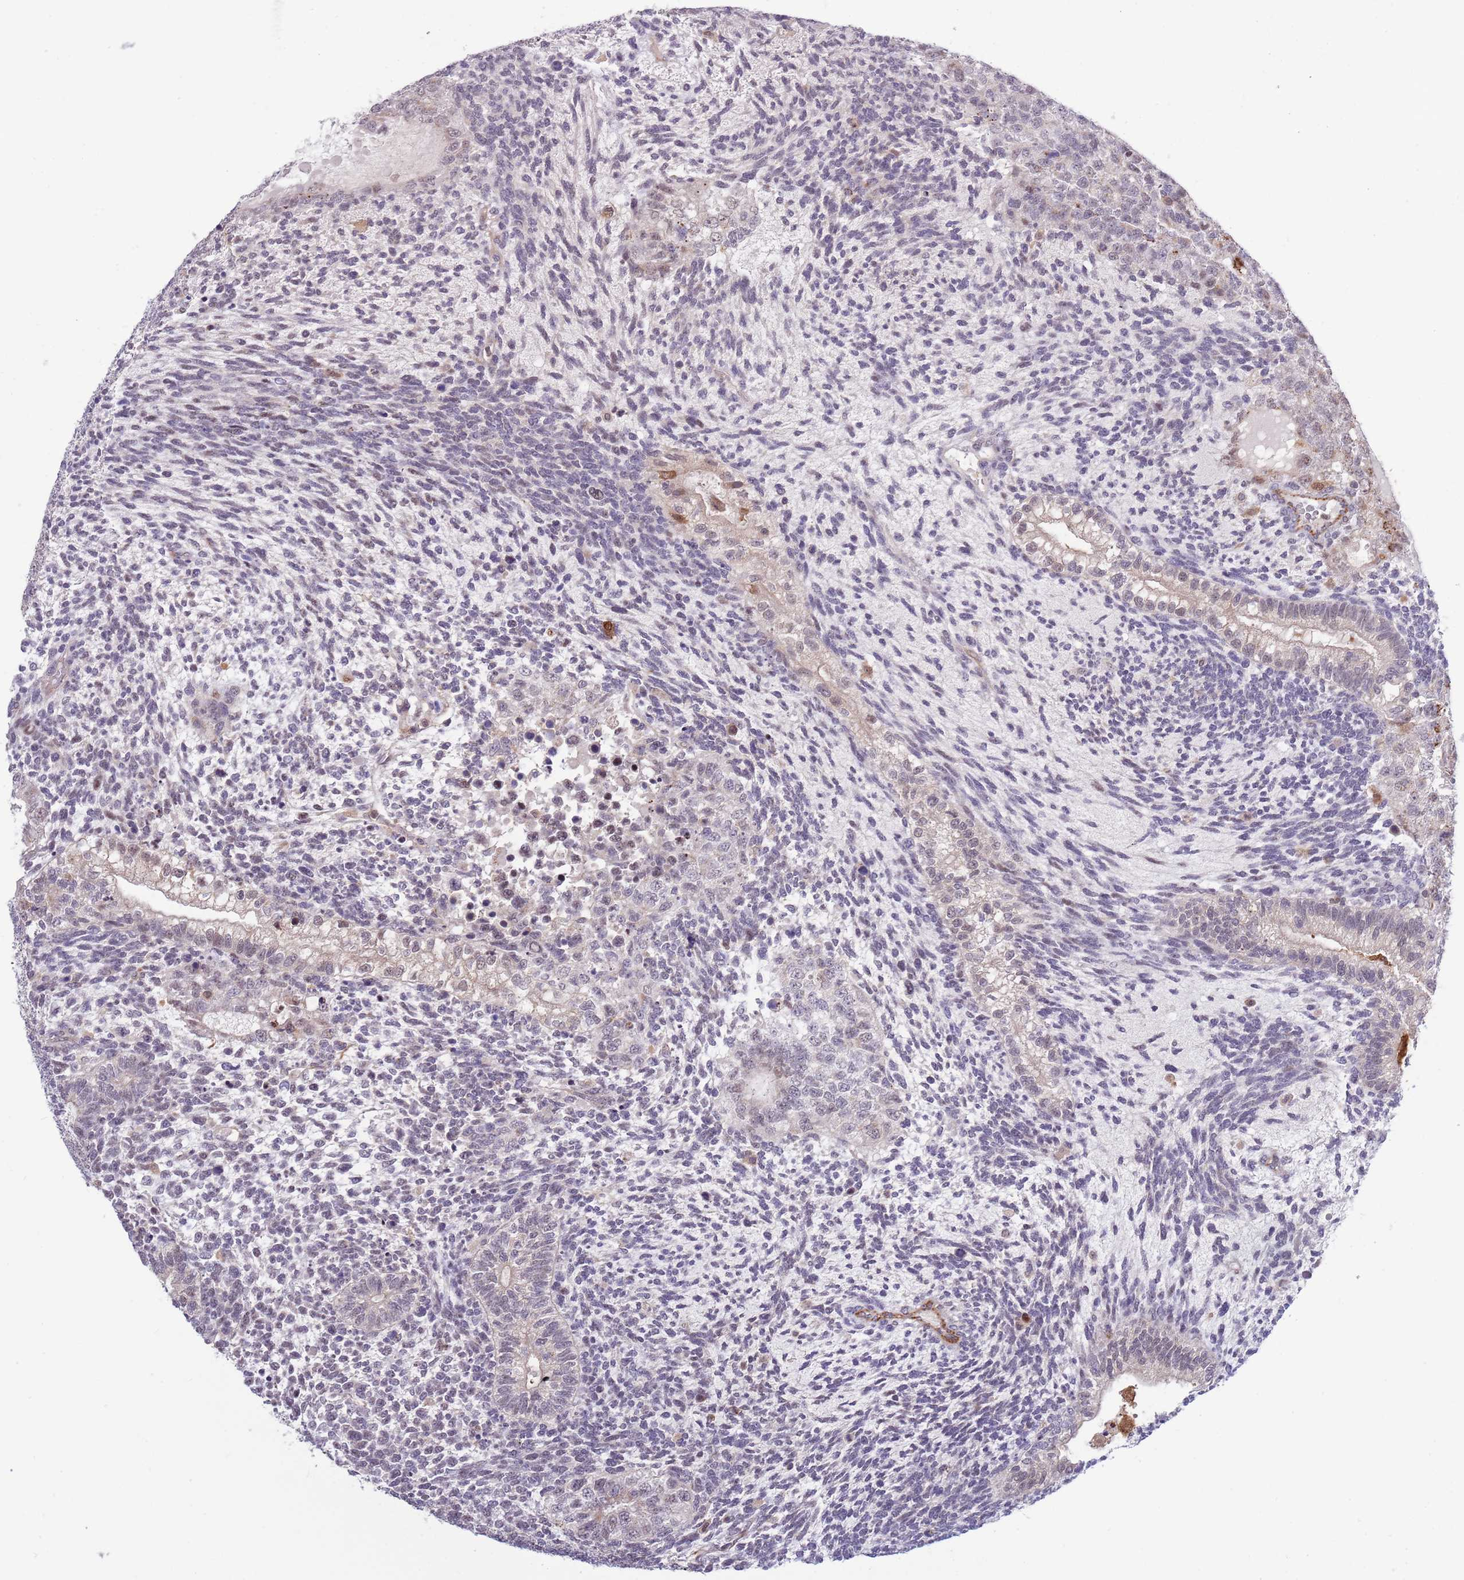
{"staining": {"intensity": "weak", "quantity": "<25%", "location": "nuclear"}, "tissue": "testis cancer", "cell_type": "Tumor cells", "image_type": "cancer", "snomed": [{"axis": "morphology", "description": "Carcinoma, Embryonal, NOS"}, {"axis": "topography", "description": "Testis"}], "caption": "Tumor cells show no significant protein expression in embryonal carcinoma (testis). Nuclei are stained in blue.", "gene": "CCNJL", "patient": {"sex": "male", "age": 23}}